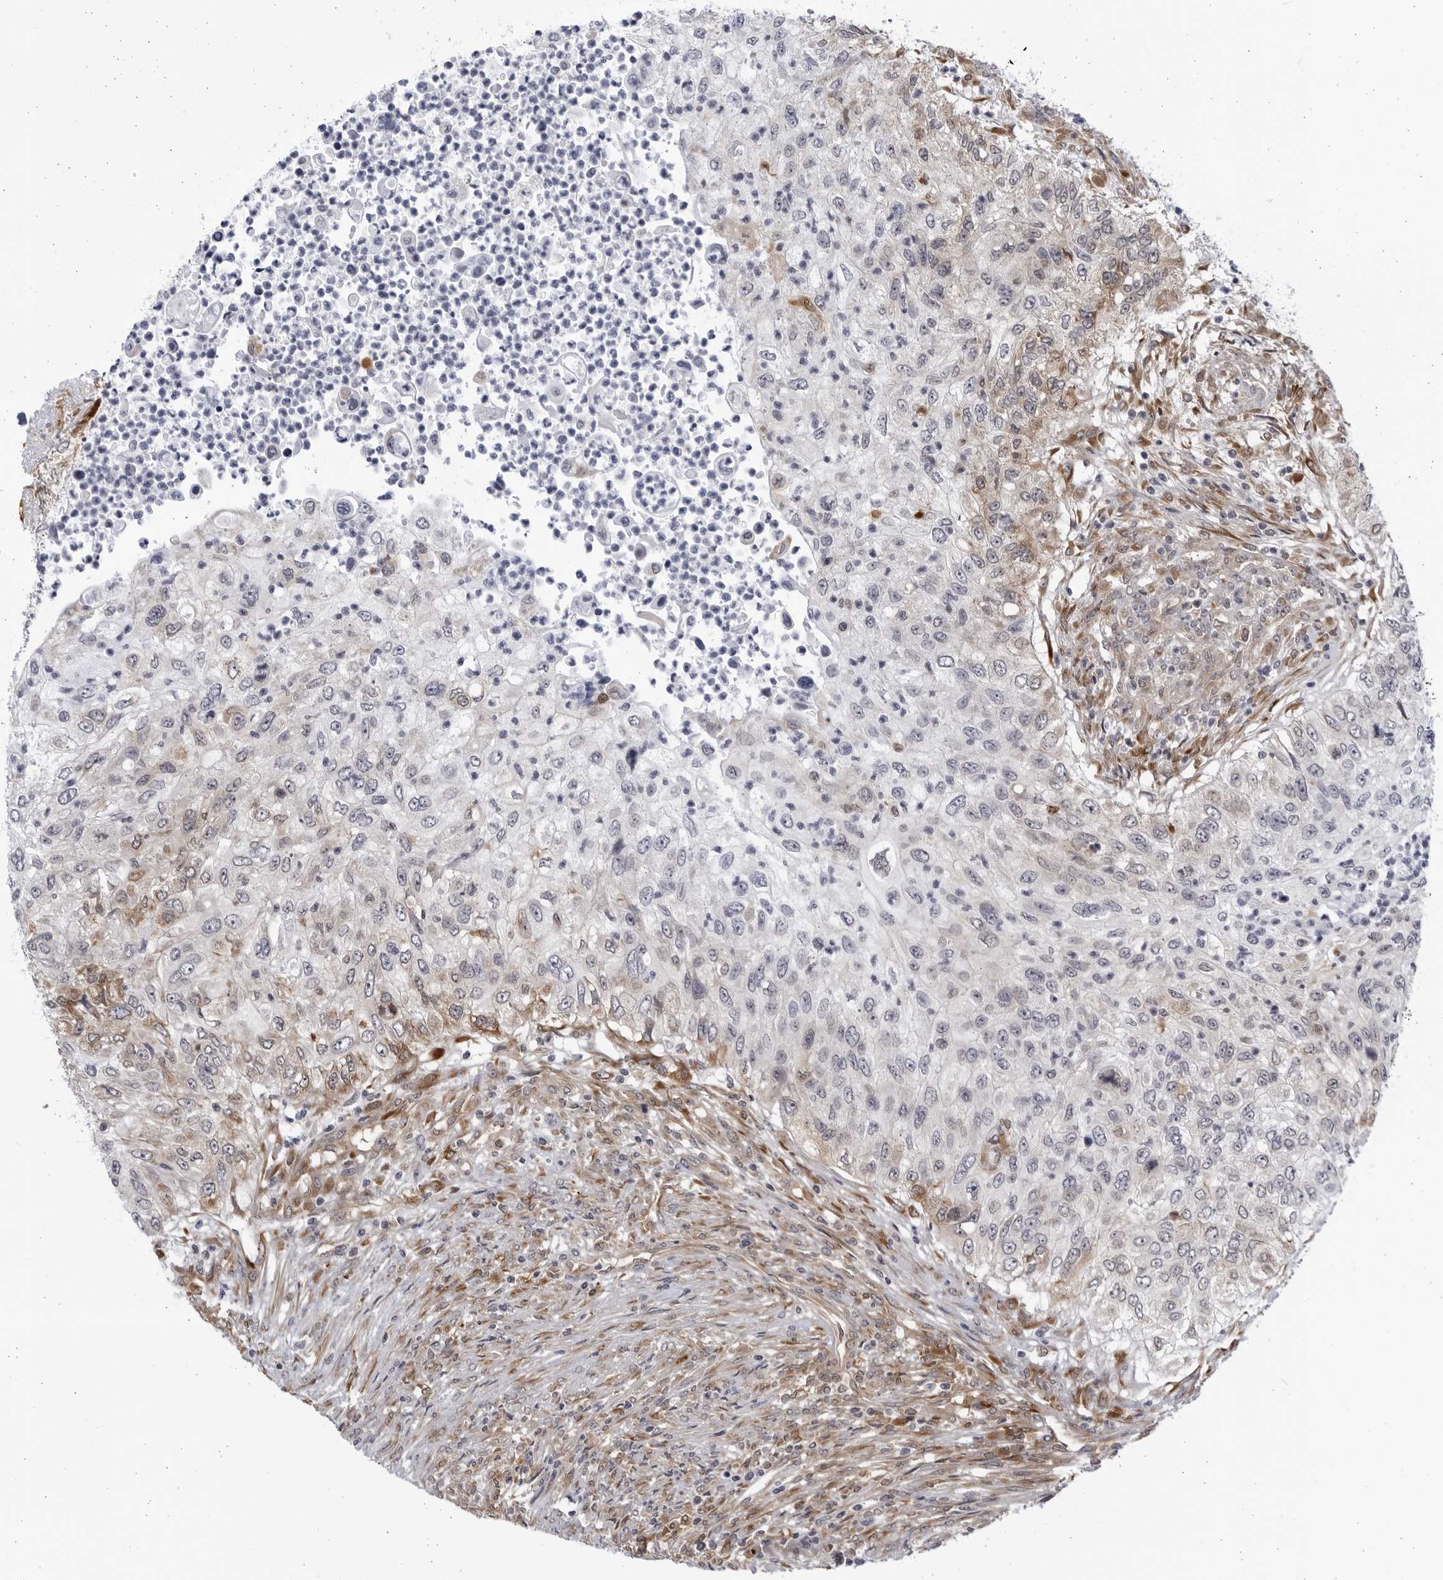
{"staining": {"intensity": "negative", "quantity": "none", "location": "none"}, "tissue": "urothelial cancer", "cell_type": "Tumor cells", "image_type": "cancer", "snomed": [{"axis": "morphology", "description": "Urothelial carcinoma, High grade"}, {"axis": "topography", "description": "Urinary bladder"}], "caption": "Immunohistochemical staining of urothelial cancer shows no significant positivity in tumor cells.", "gene": "BMP2K", "patient": {"sex": "female", "age": 60}}